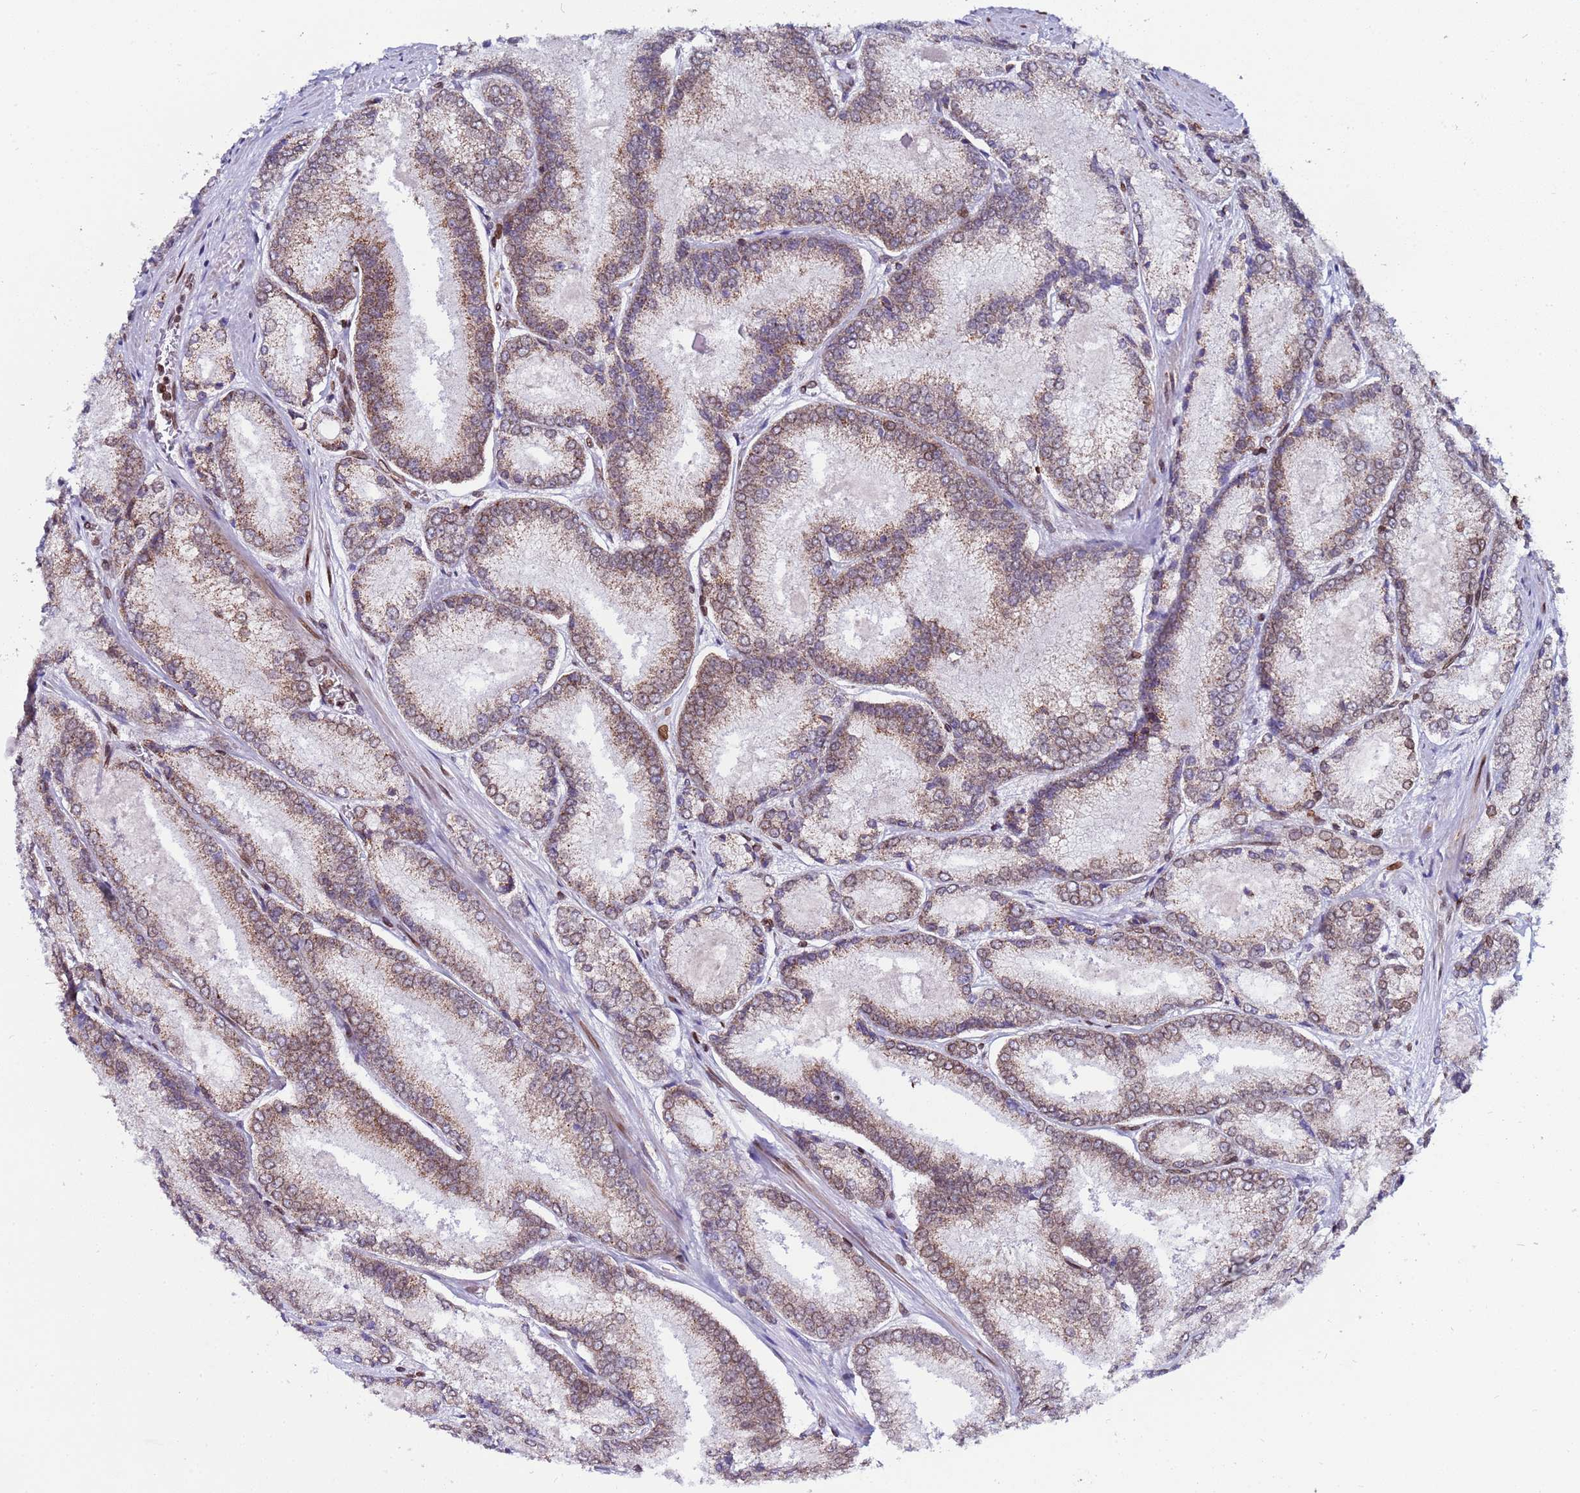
{"staining": {"intensity": "moderate", "quantity": ">75%", "location": "cytoplasmic/membranous,nuclear"}, "tissue": "prostate cancer", "cell_type": "Tumor cells", "image_type": "cancer", "snomed": [{"axis": "morphology", "description": "Adenocarcinoma, Low grade"}, {"axis": "topography", "description": "Prostate"}], "caption": "Protein staining of prostate adenocarcinoma (low-grade) tissue shows moderate cytoplasmic/membranous and nuclear staining in about >75% of tumor cells.", "gene": "TOR1AIP1", "patient": {"sex": "male", "age": 74}}